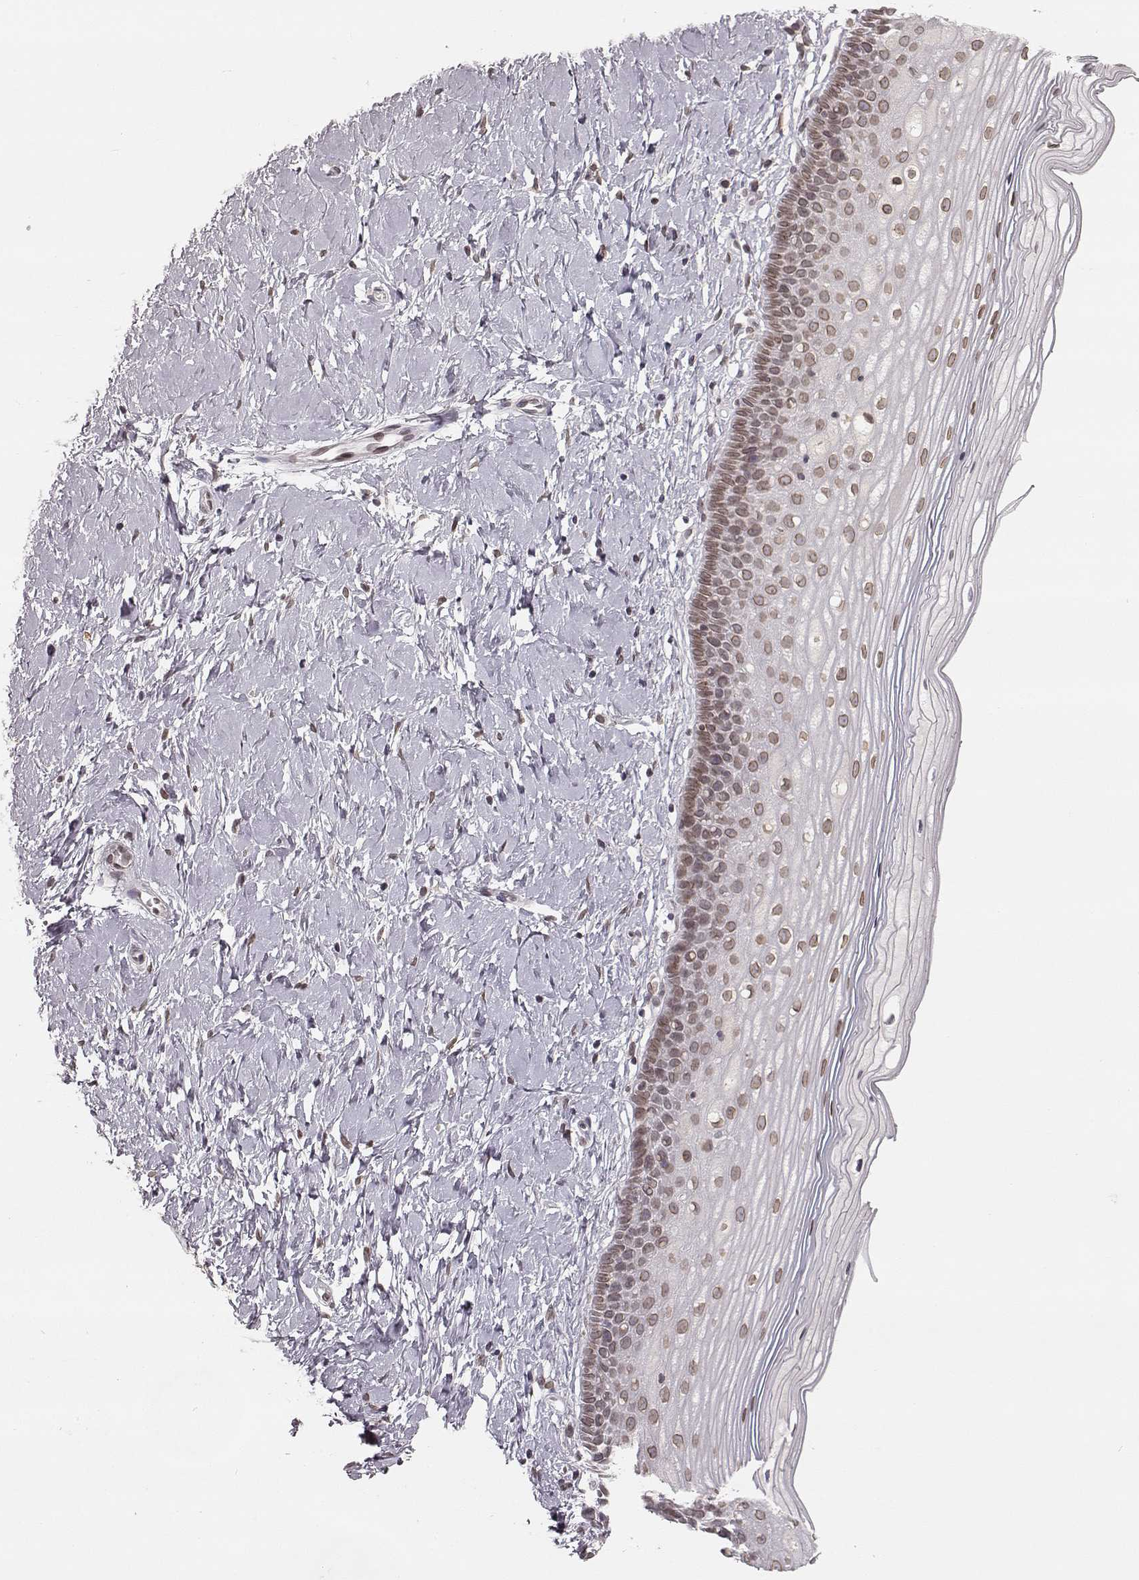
{"staining": {"intensity": "weak", "quantity": ">75%", "location": "cytoplasmic/membranous,nuclear"}, "tissue": "cervix", "cell_type": "Glandular cells", "image_type": "normal", "snomed": [{"axis": "morphology", "description": "Normal tissue, NOS"}, {"axis": "topography", "description": "Cervix"}], "caption": "A photomicrograph of cervix stained for a protein demonstrates weak cytoplasmic/membranous,nuclear brown staining in glandular cells. Immunohistochemistry (ihc) stains the protein in brown and the nuclei are stained blue.", "gene": "DCAF12", "patient": {"sex": "female", "age": 37}}